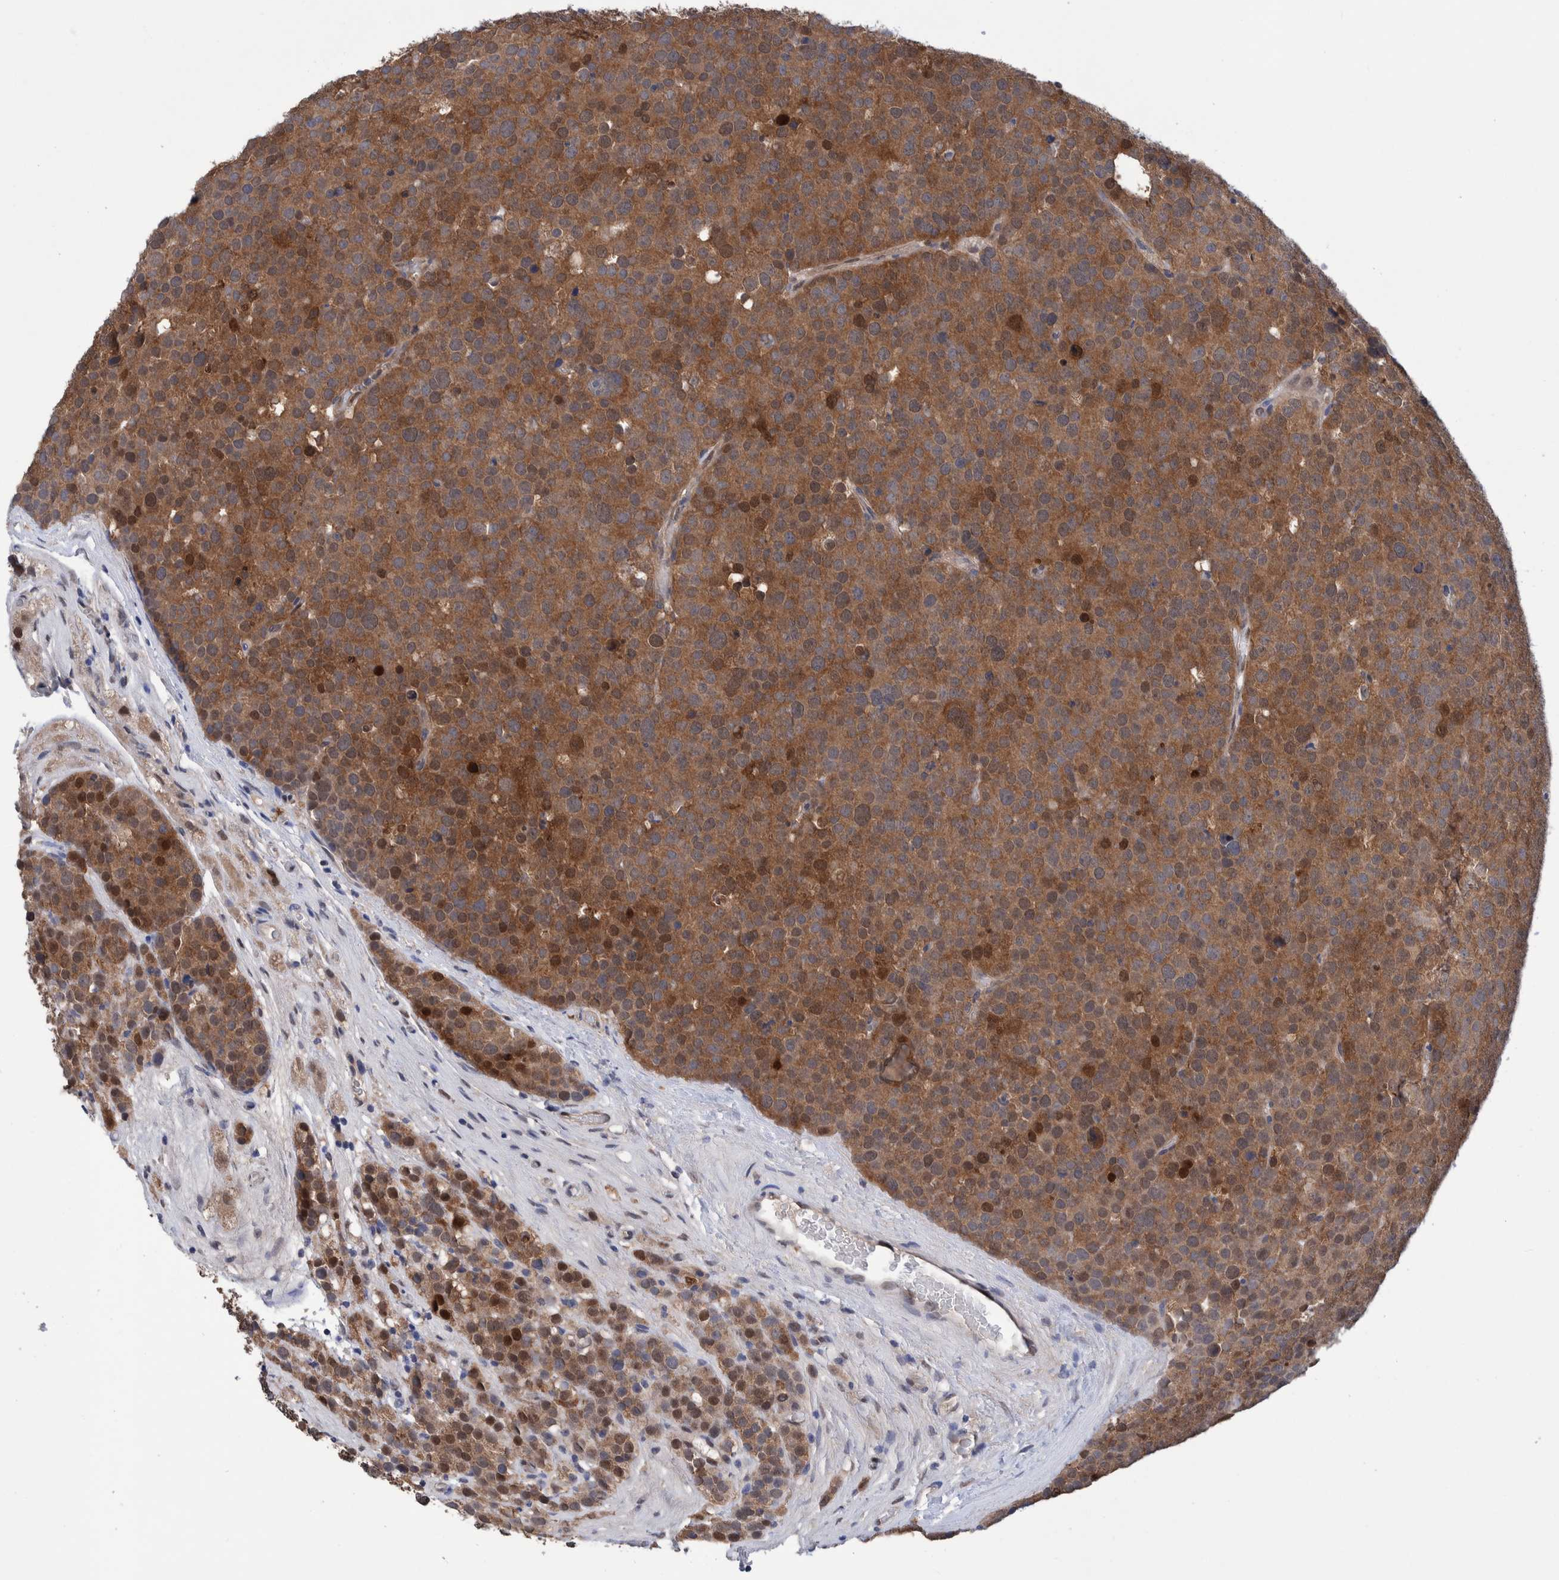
{"staining": {"intensity": "strong", "quantity": ">75%", "location": "cytoplasmic/membranous"}, "tissue": "testis cancer", "cell_type": "Tumor cells", "image_type": "cancer", "snomed": [{"axis": "morphology", "description": "Seminoma, NOS"}, {"axis": "topography", "description": "Testis"}], "caption": "Immunohistochemical staining of testis cancer displays high levels of strong cytoplasmic/membranous expression in about >75% of tumor cells. (IHC, brightfield microscopy, high magnification).", "gene": "PFAS", "patient": {"sex": "male", "age": 71}}